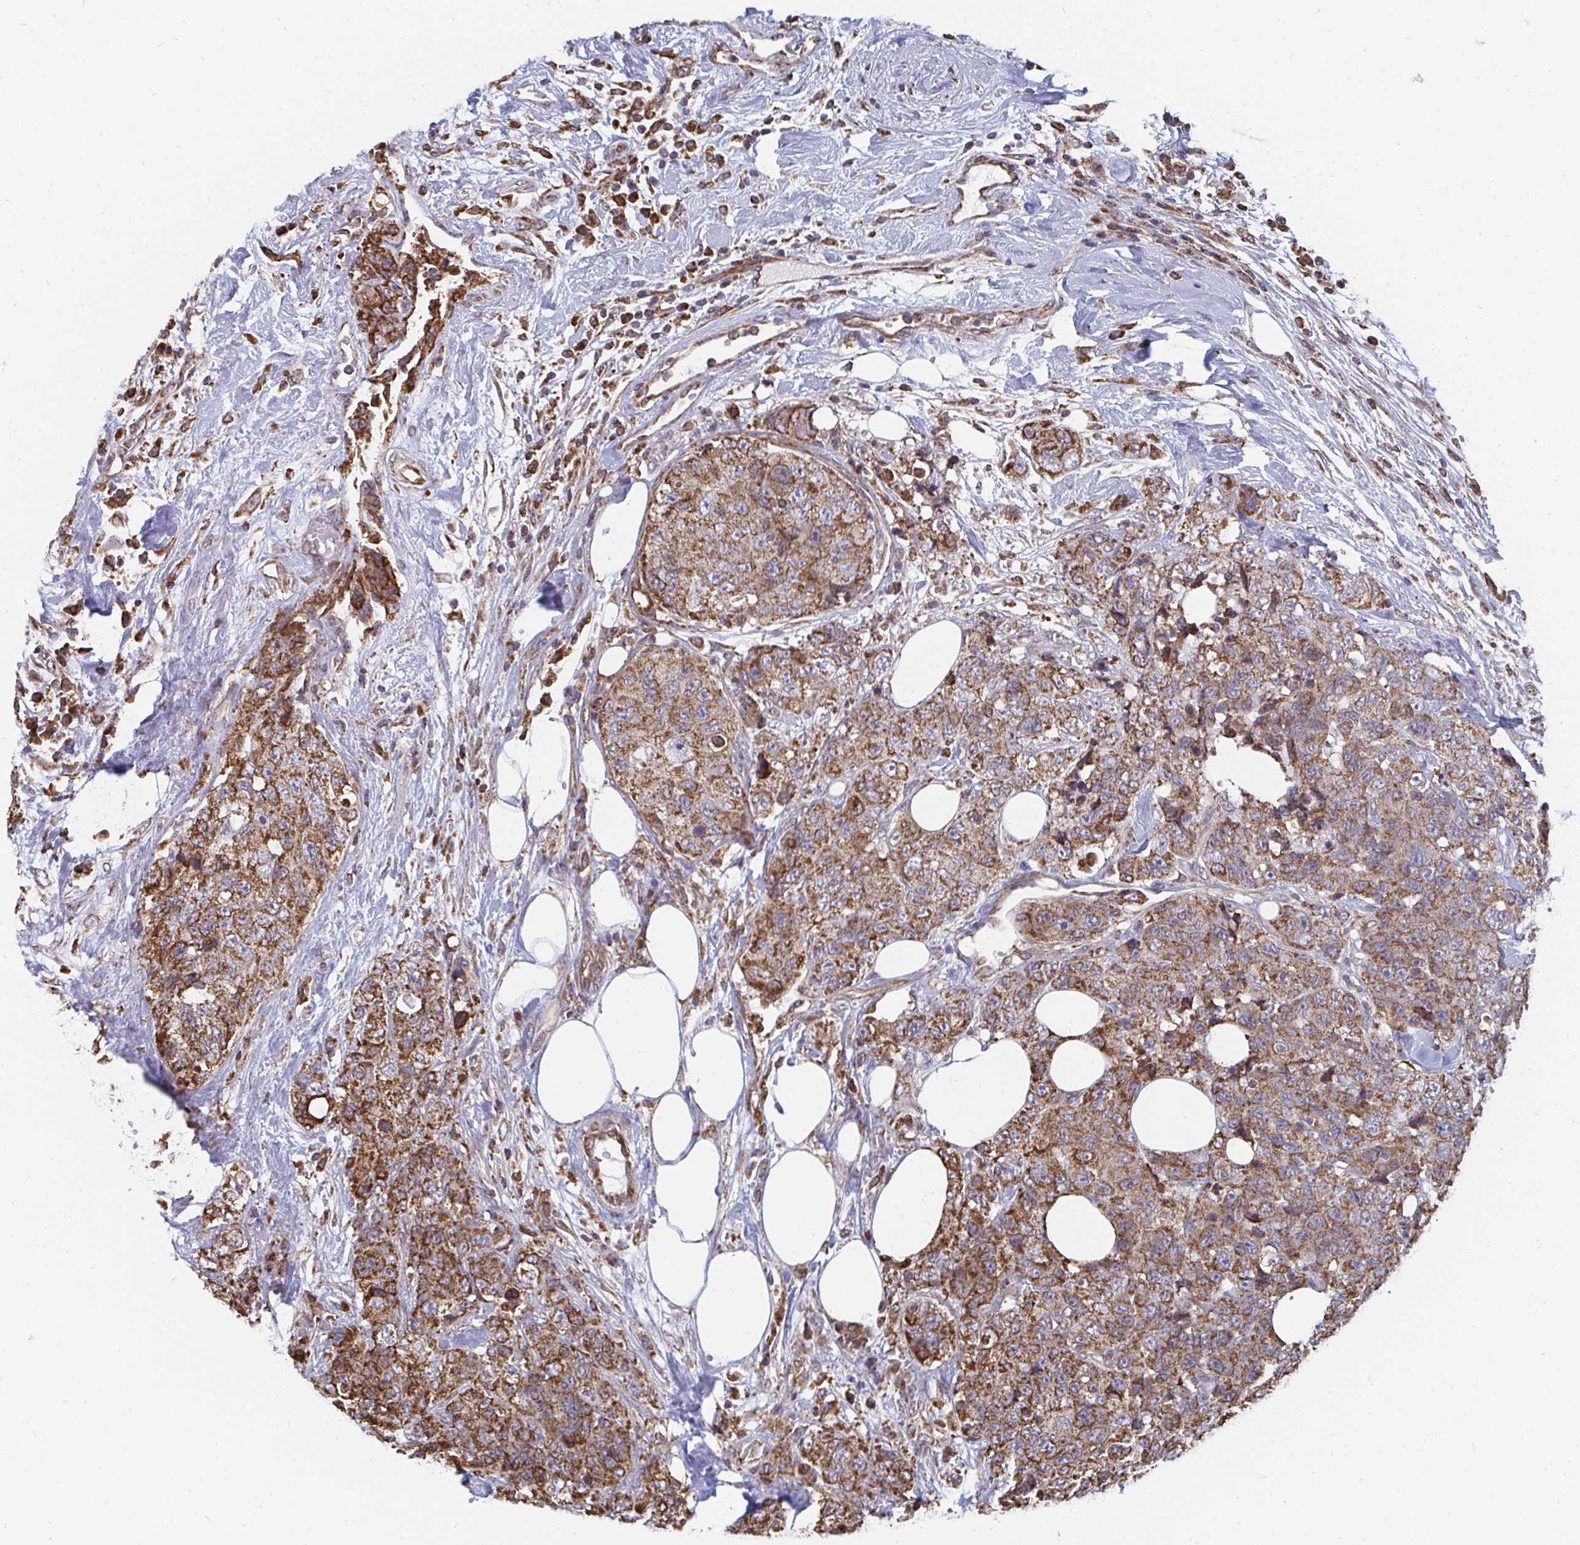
{"staining": {"intensity": "strong", "quantity": ">75%", "location": "cytoplasmic/membranous"}, "tissue": "urothelial cancer", "cell_type": "Tumor cells", "image_type": "cancer", "snomed": [{"axis": "morphology", "description": "Urothelial carcinoma, High grade"}, {"axis": "topography", "description": "Urinary bladder"}], "caption": "Immunohistochemical staining of high-grade urothelial carcinoma shows strong cytoplasmic/membranous protein staining in about >75% of tumor cells.", "gene": "ELAVL1", "patient": {"sex": "female", "age": 78}}